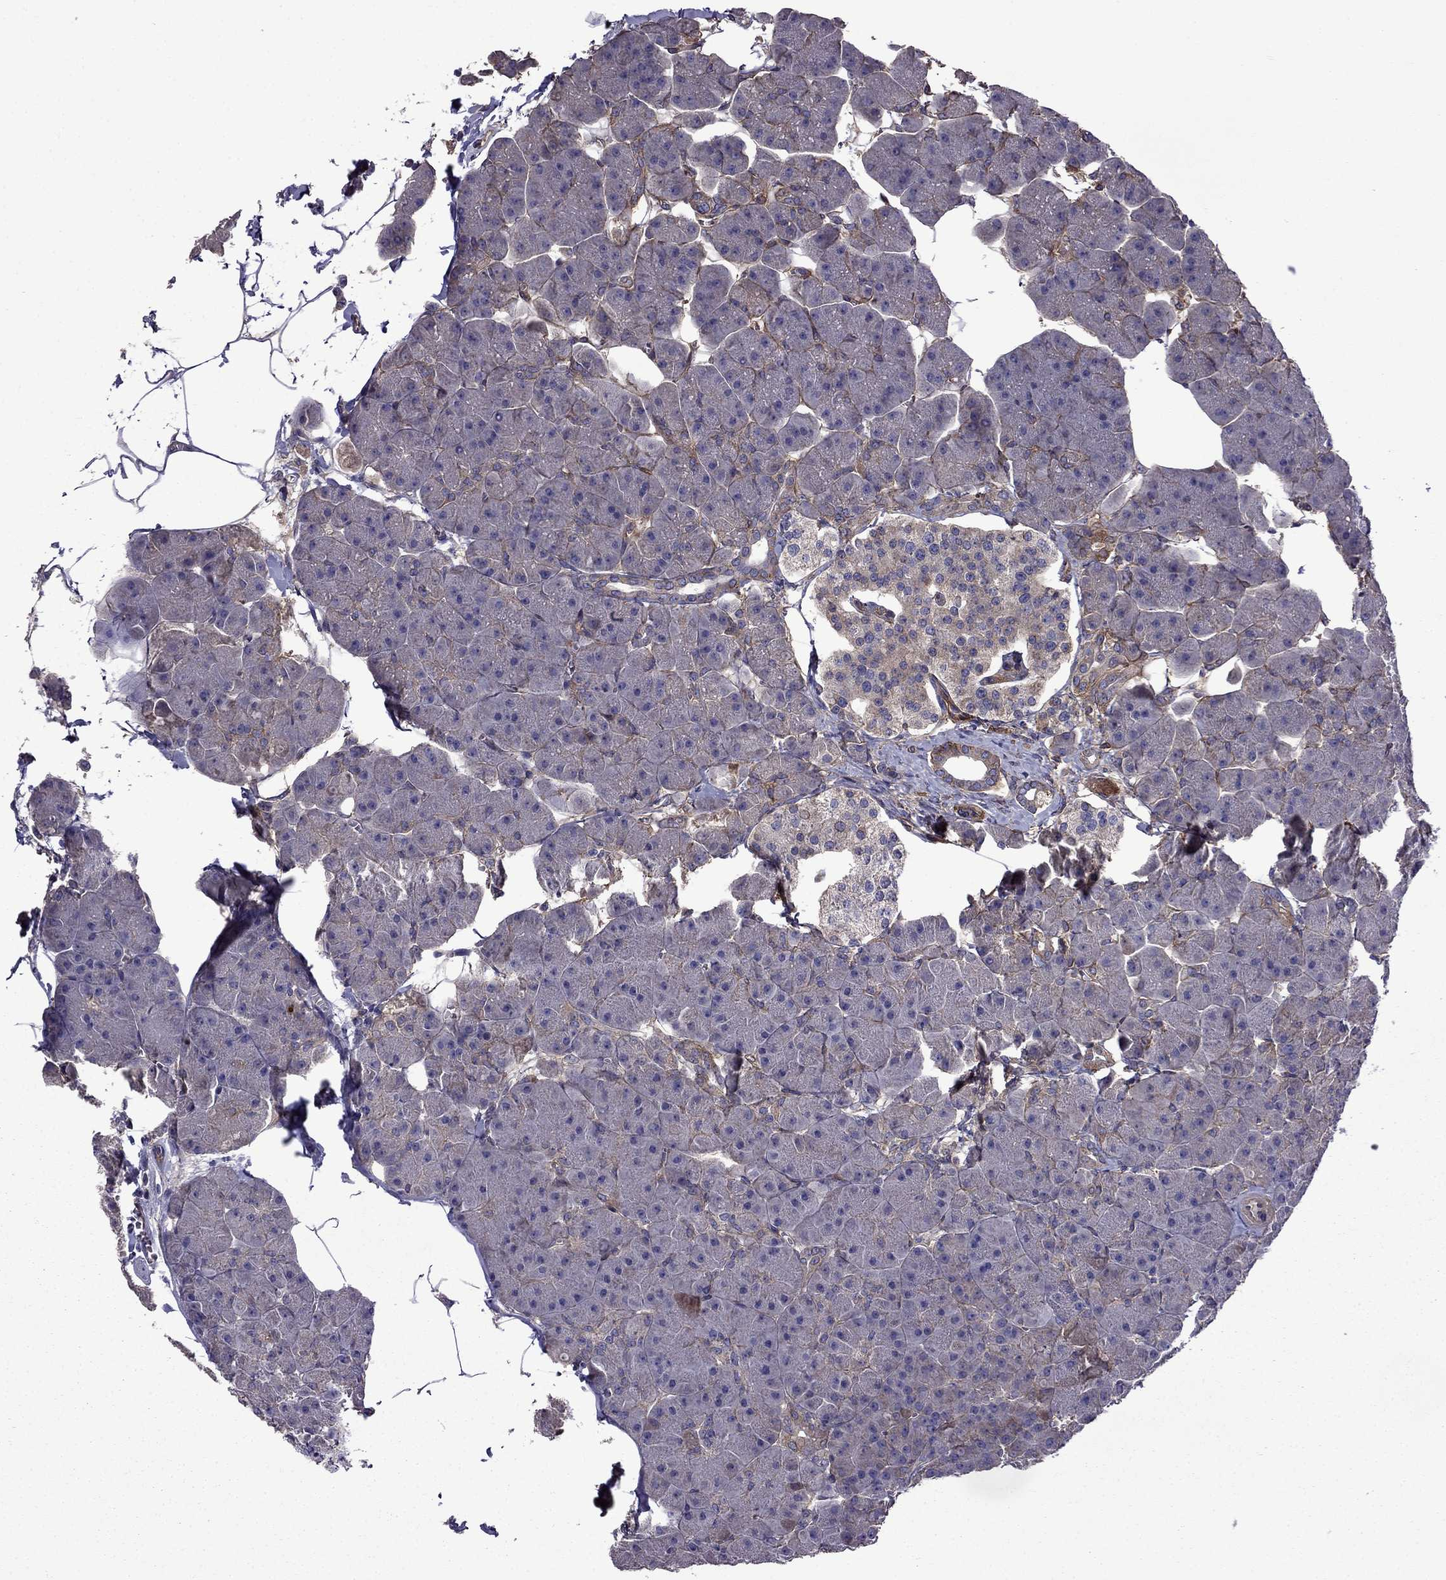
{"staining": {"intensity": "negative", "quantity": "none", "location": "none"}, "tissue": "pancreas", "cell_type": "Exocrine glandular cells", "image_type": "normal", "snomed": [{"axis": "morphology", "description": "Normal tissue, NOS"}, {"axis": "topography", "description": "Adipose tissue"}, {"axis": "topography", "description": "Pancreas"}, {"axis": "topography", "description": "Peripheral nerve tissue"}], "caption": "Exocrine glandular cells are negative for protein expression in normal human pancreas.", "gene": "ITGB1", "patient": {"sex": "female", "age": 58}}